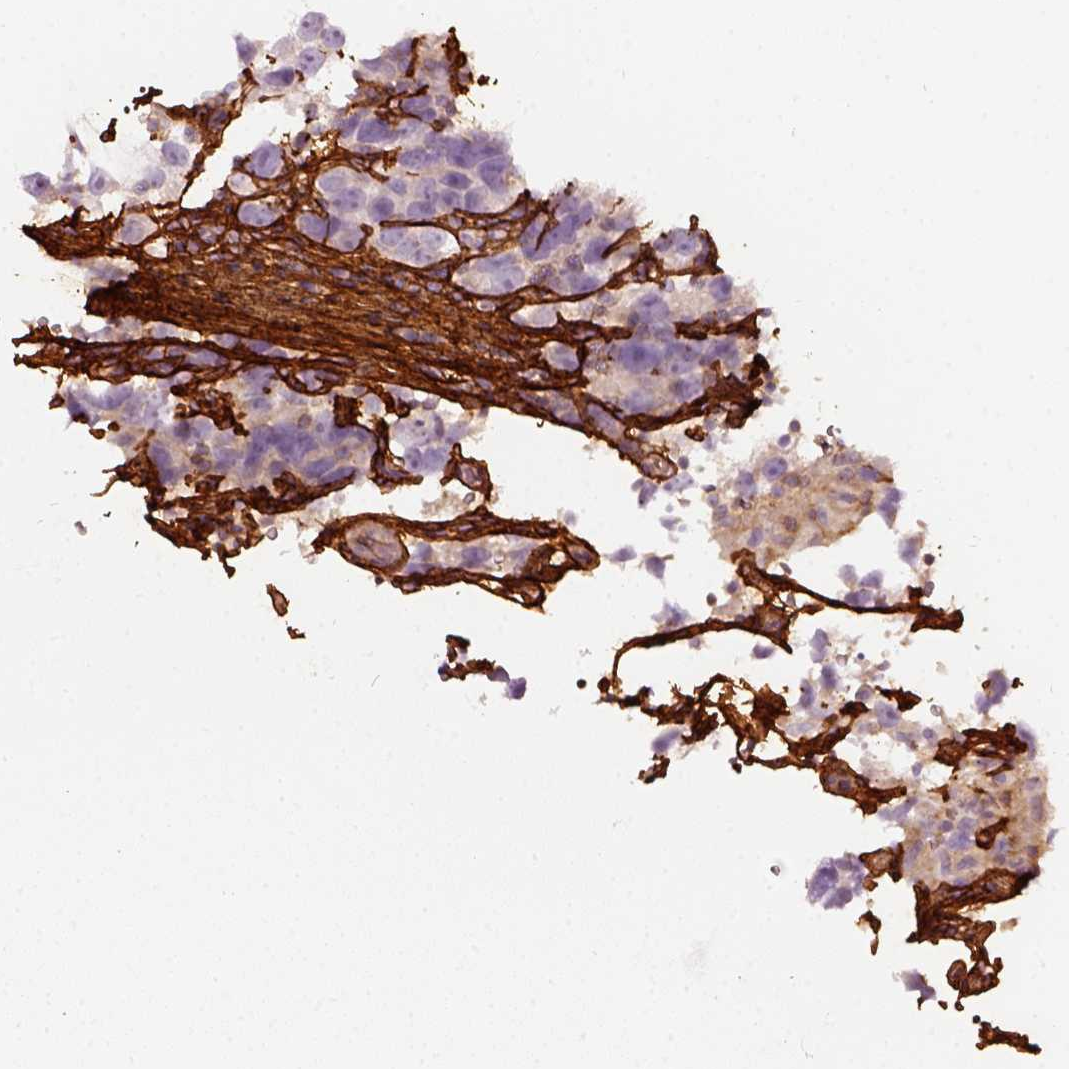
{"staining": {"intensity": "negative", "quantity": "none", "location": "none"}, "tissue": "testis cancer", "cell_type": "Tumor cells", "image_type": "cancer", "snomed": [{"axis": "morphology", "description": "Seminoma, NOS"}, {"axis": "topography", "description": "Testis"}], "caption": "An immunohistochemistry (IHC) image of testis cancer (seminoma) is shown. There is no staining in tumor cells of testis cancer (seminoma).", "gene": "COL6A2", "patient": {"sex": "male", "age": 26}}